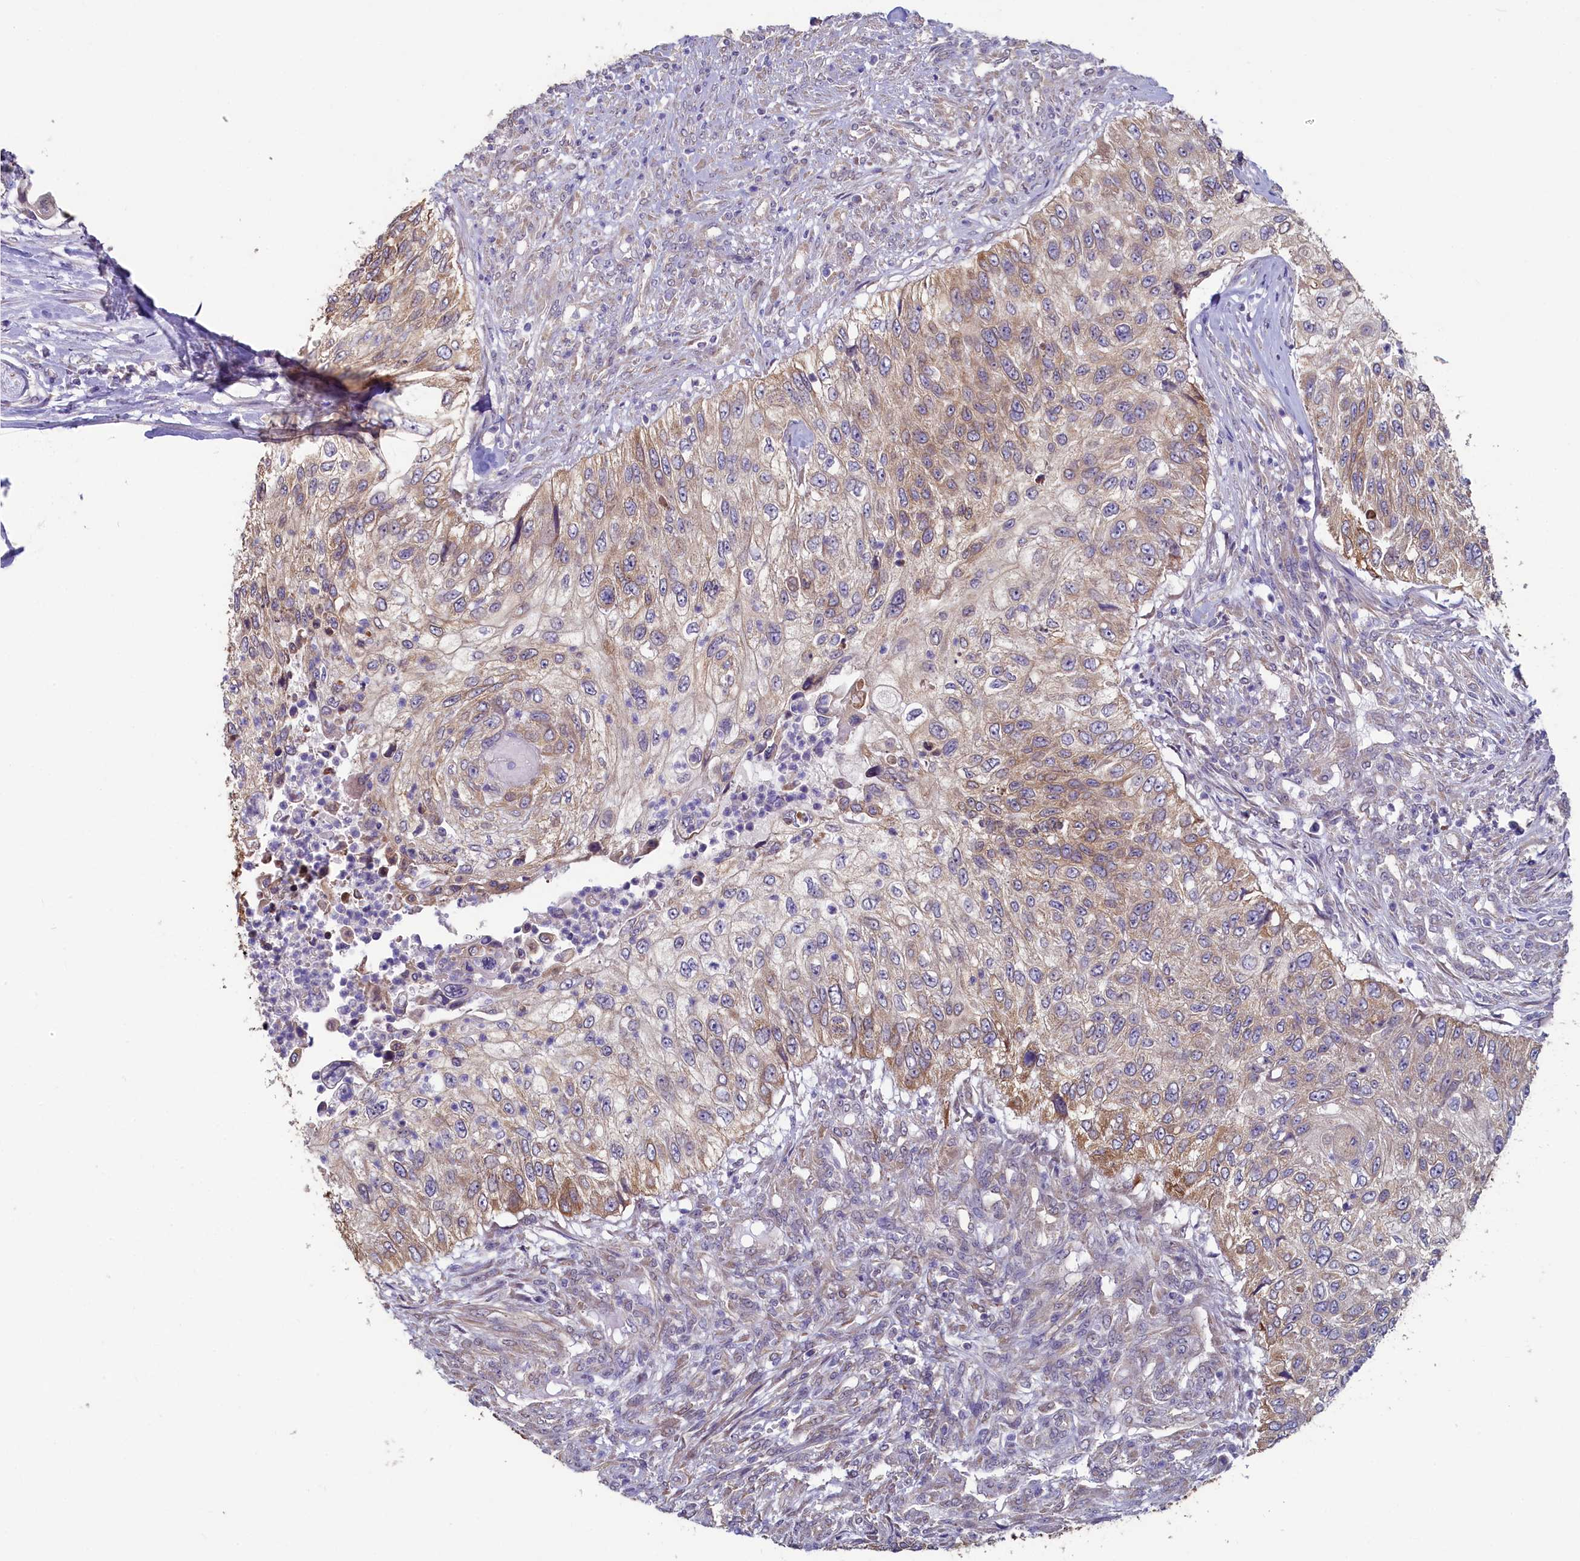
{"staining": {"intensity": "moderate", "quantity": "25%-75%", "location": "cytoplasmic/membranous"}, "tissue": "urothelial cancer", "cell_type": "Tumor cells", "image_type": "cancer", "snomed": [{"axis": "morphology", "description": "Urothelial carcinoma, High grade"}, {"axis": "topography", "description": "Urinary bladder"}], "caption": "Protein staining of urothelial carcinoma (high-grade) tissue displays moderate cytoplasmic/membranous expression in approximately 25%-75% of tumor cells.", "gene": "SPATA2L", "patient": {"sex": "female", "age": 60}}